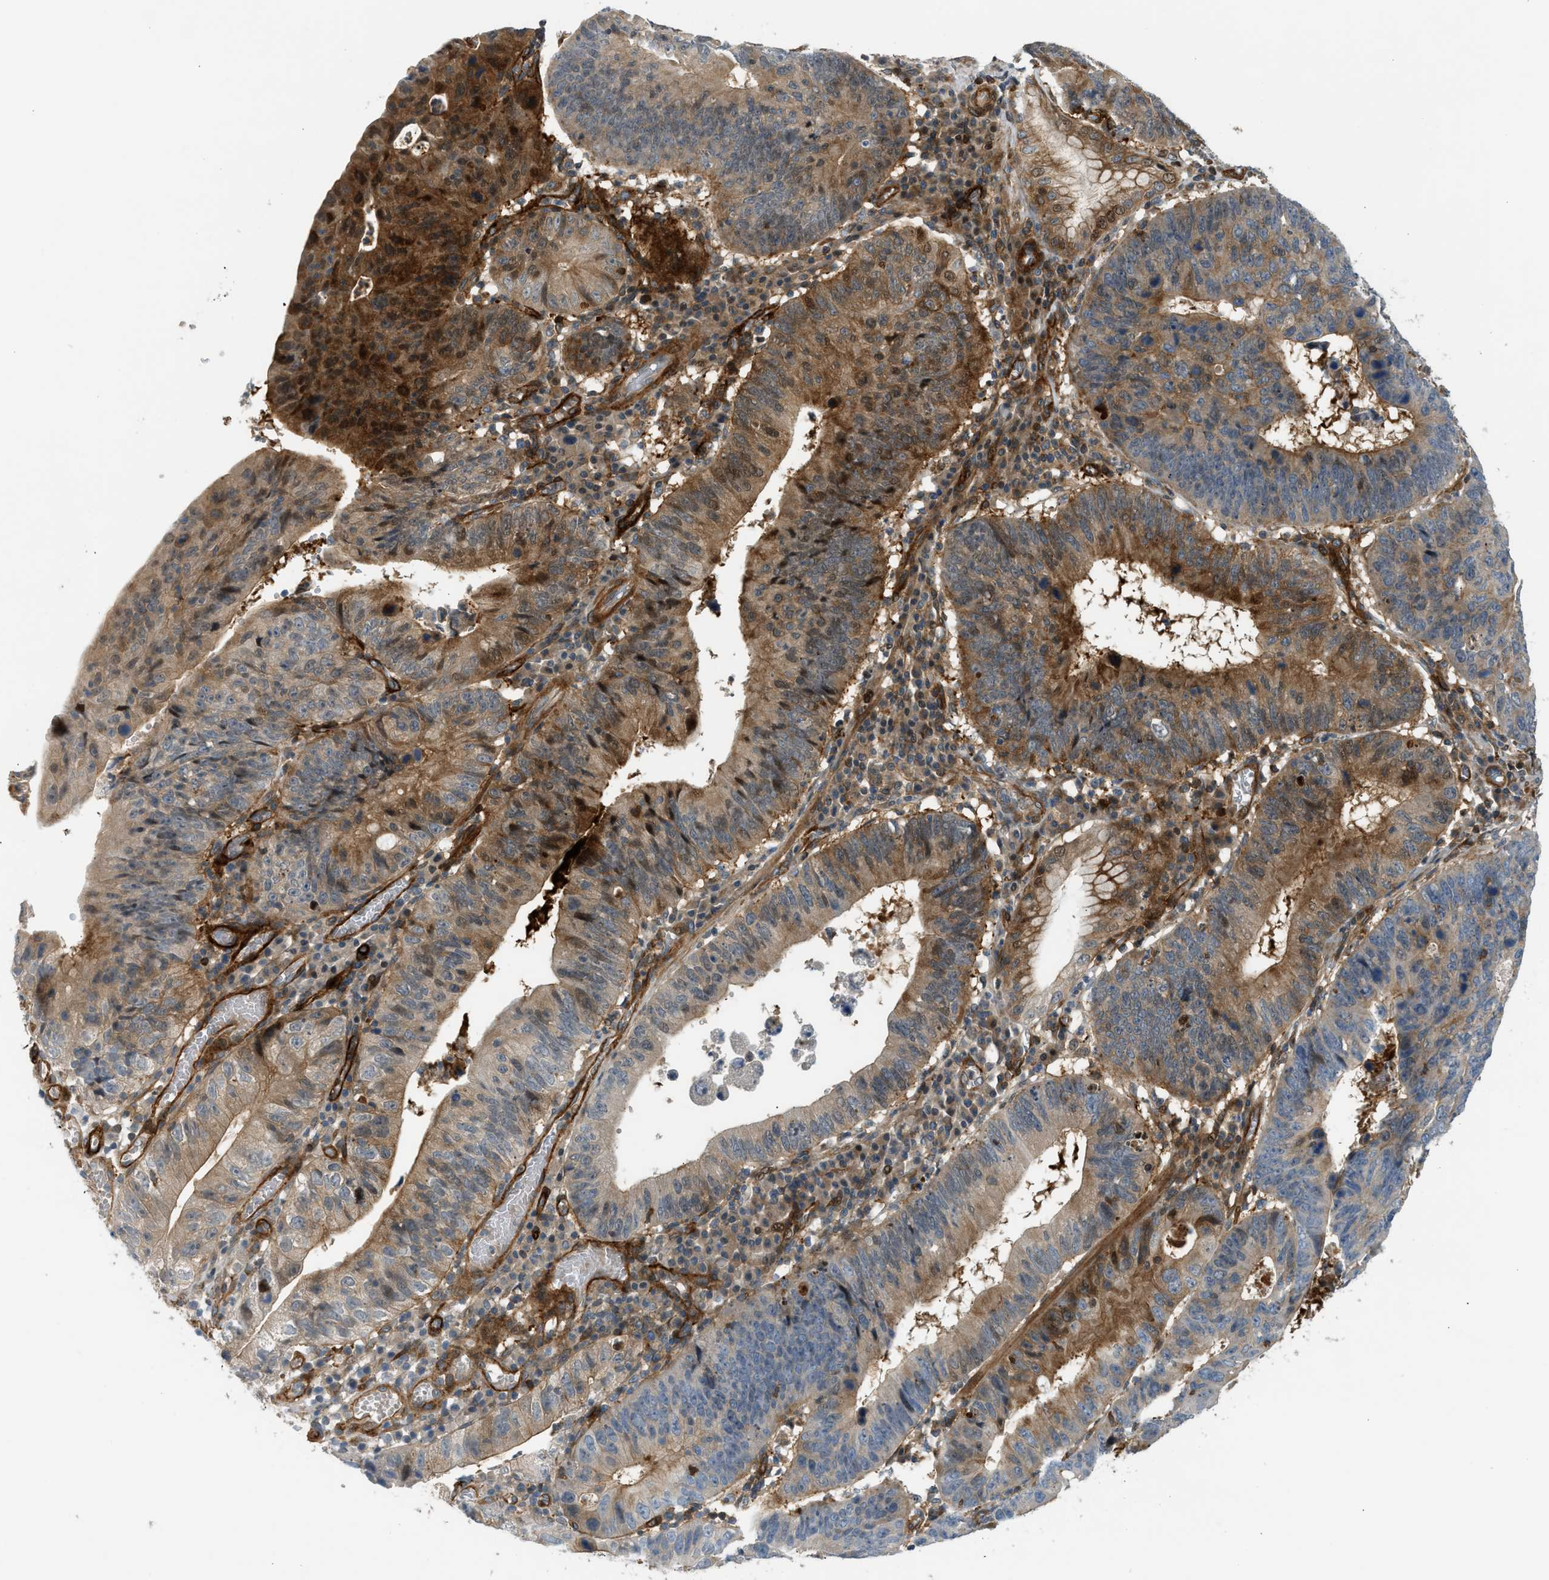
{"staining": {"intensity": "moderate", "quantity": ">75%", "location": "cytoplasmic/membranous,nuclear"}, "tissue": "stomach cancer", "cell_type": "Tumor cells", "image_type": "cancer", "snomed": [{"axis": "morphology", "description": "Adenocarcinoma, NOS"}, {"axis": "topography", "description": "Stomach"}], "caption": "A histopathology image showing moderate cytoplasmic/membranous and nuclear expression in about >75% of tumor cells in stomach adenocarcinoma, as visualized by brown immunohistochemical staining.", "gene": "EDNRA", "patient": {"sex": "male", "age": 59}}